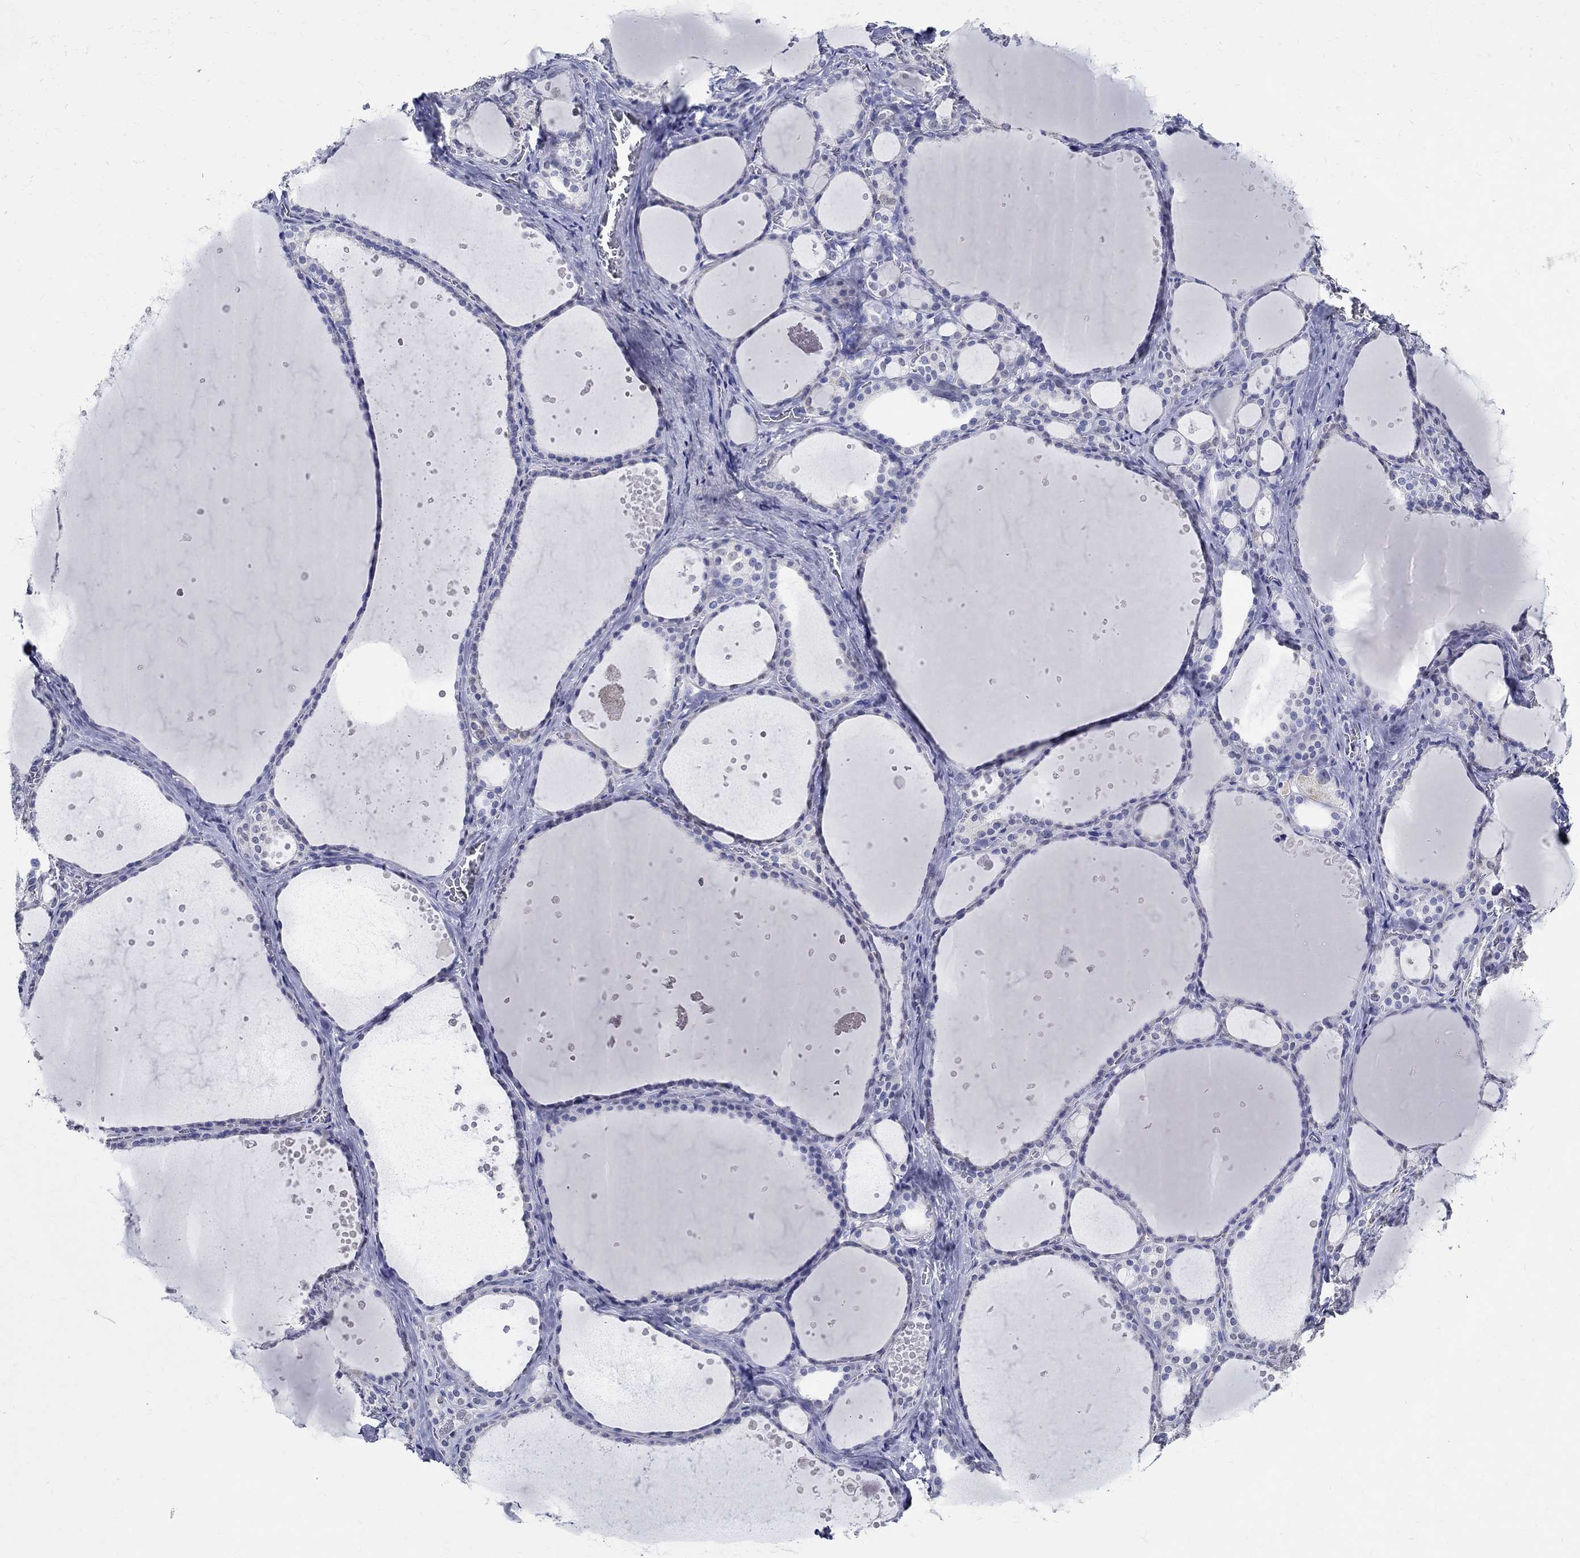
{"staining": {"intensity": "negative", "quantity": "none", "location": "none"}, "tissue": "thyroid gland", "cell_type": "Glandular cells", "image_type": "normal", "snomed": [{"axis": "morphology", "description": "Normal tissue, NOS"}, {"axis": "topography", "description": "Thyroid gland"}], "caption": "IHC of normal human thyroid gland reveals no staining in glandular cells. (DAB immunohistochemistry visualized using brightfield microscopy, high magnification).", "gene": "TSPAN16", "patient": {"sex": "male", "age": 63}}